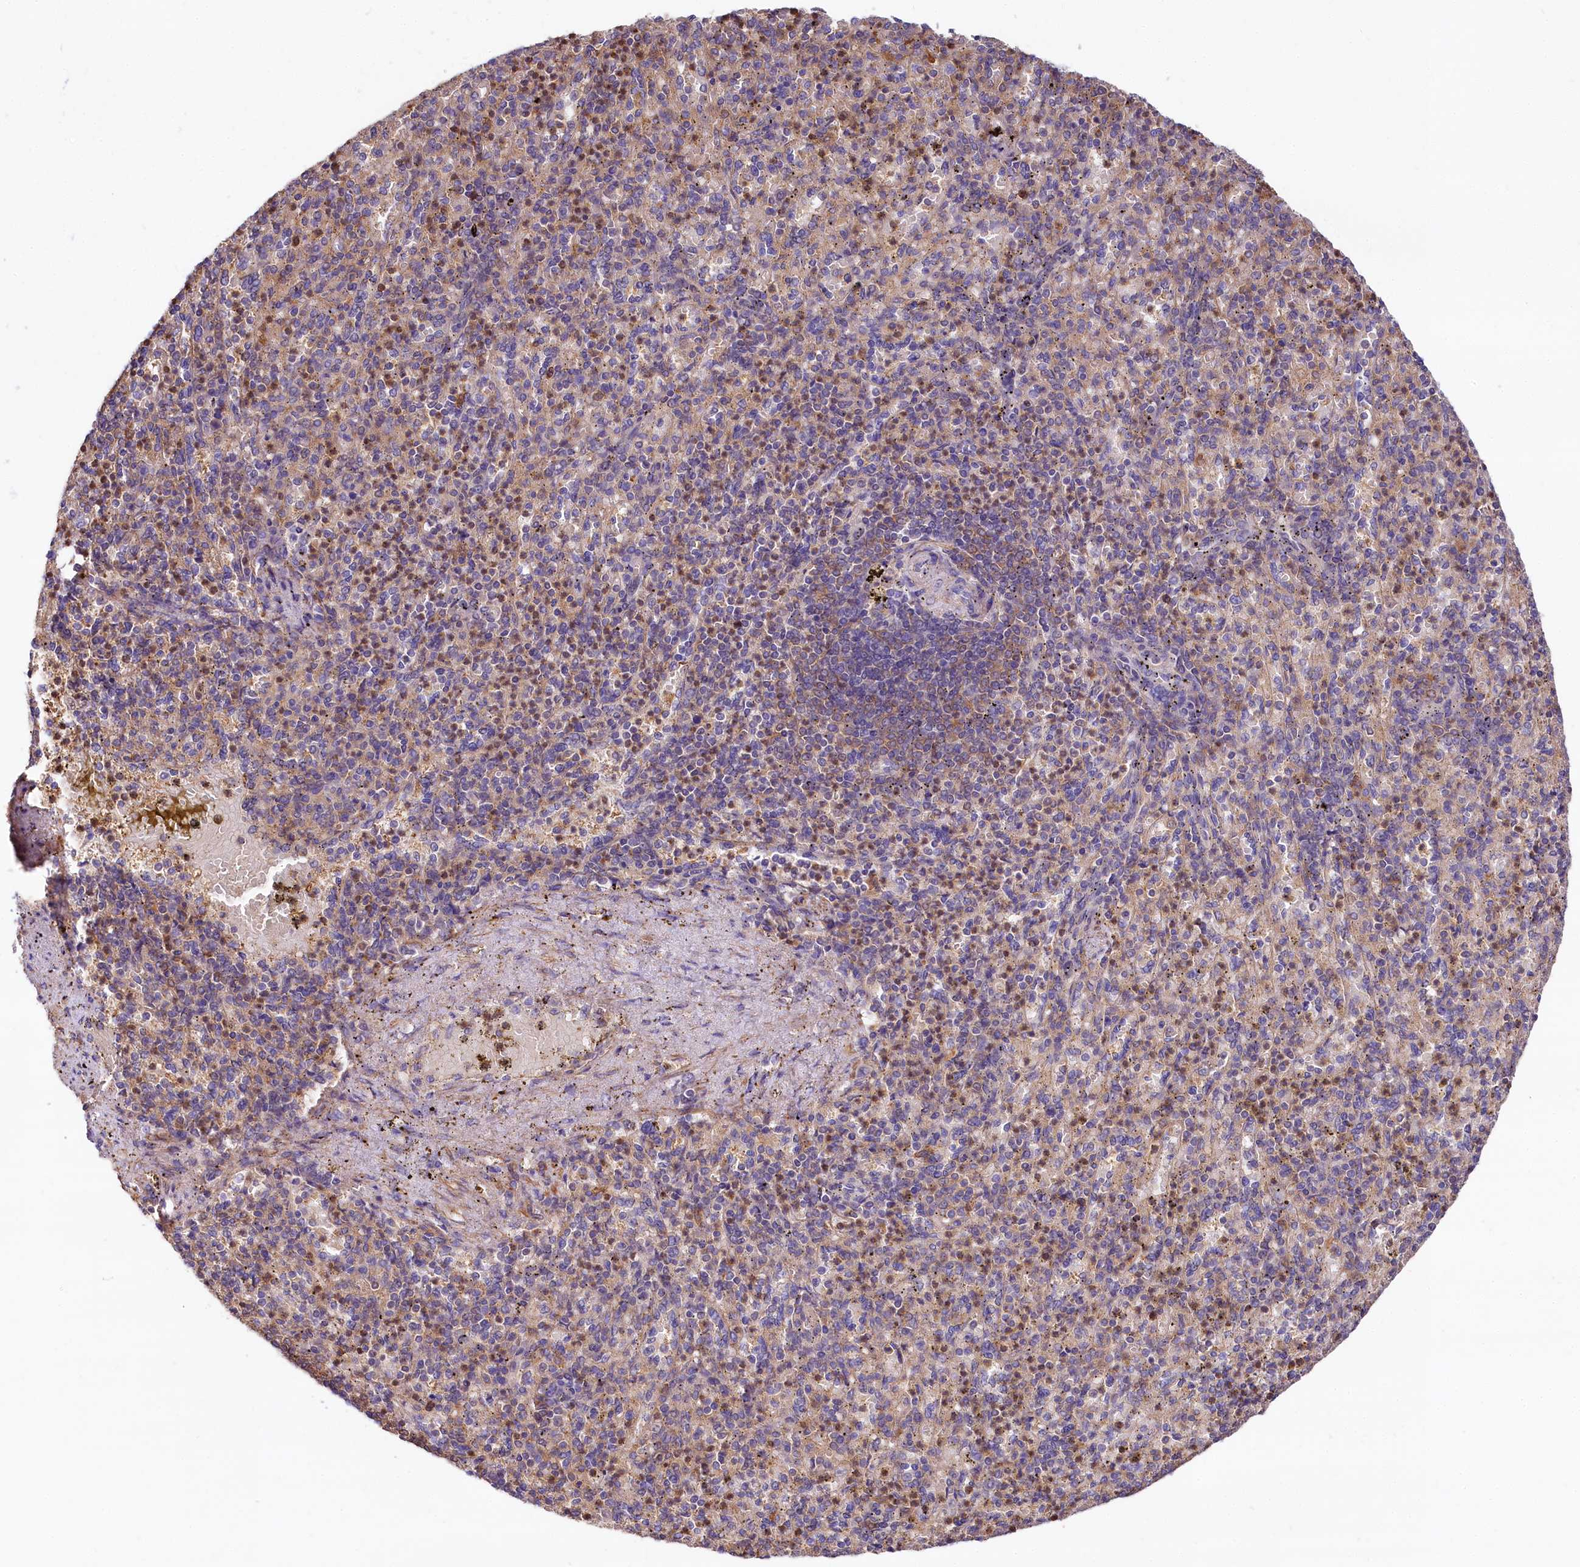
{"staining": {"intensity": "moderate", "quantity": "<25%", "location": "cytoplasmic/membranous"}, "tissue": "spleen", "cell_type": "Cells in red pulp", "image_type": "normal", "snomed": [{"axis": "morphology", "description": "Normal tissue, NOS"}, {"axis": "topography", "description": "Spleen"}], "caption": "Spleen stained with DAB immunohistochemistry displays low levels of moderate cytoplasmic/membranous positivity in approximately <25% of cells in red pulp.", "gene": "FCHSD2", "patient": {"sex": "female", "age": 74}}